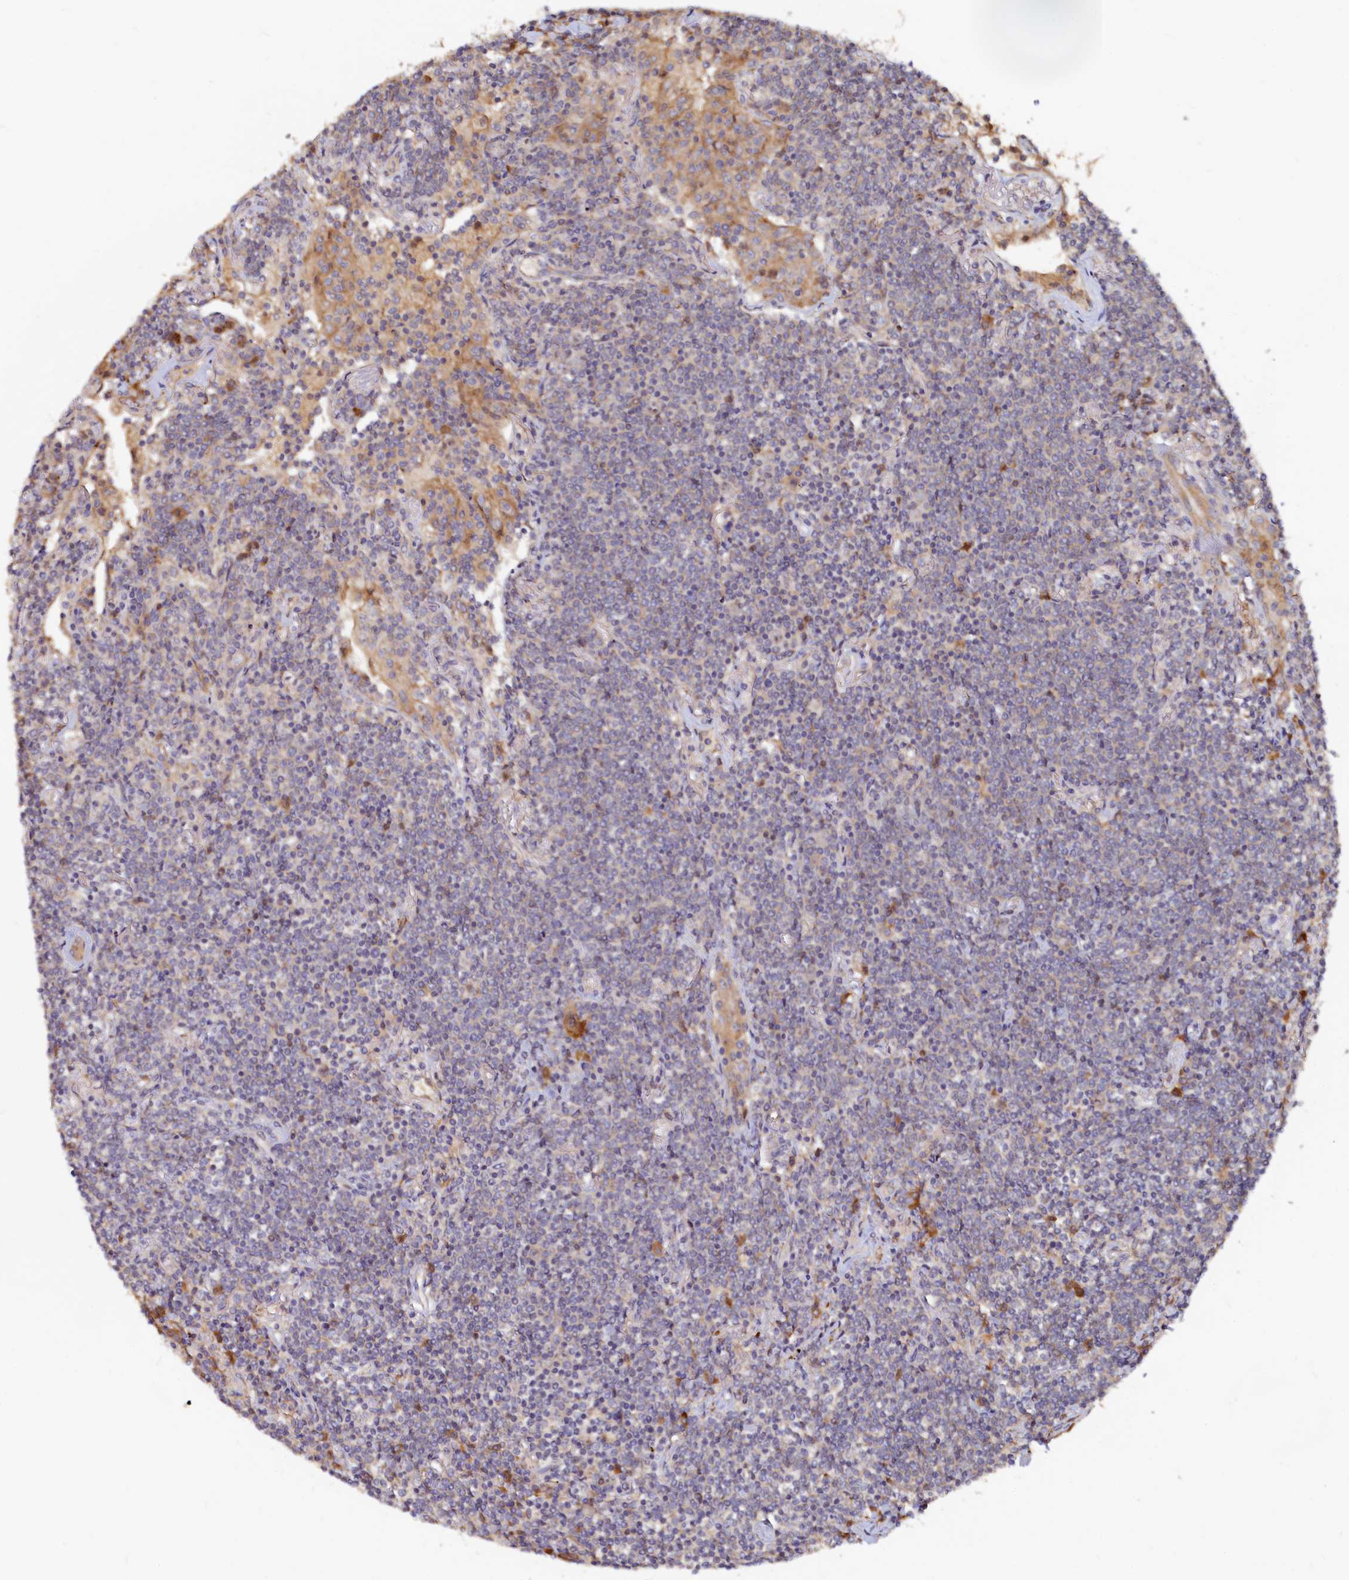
{"staining": {"intensity": "negative", "quantity": "none", "location": "none"}, "tissue": "lymphoma", "cell_type": "Tumor cells", "image_type": "cancer", "snomed": [{"axis": "morphology", "description": "Malignant lymphoma, non-Hodgkin's type, Low grade"}, {"axis": "topography", "description": "Lung"}], "caption": "Image shows no protein expression in tumor cells of low-grade malignant lymphoma, non-Hodgkin's type tissue. The staining is performed using DAB brown chromogen with nuclei counter-stained in using hematoxylin.", "gene": "RGS7BP", "patient": {"sex": "female", "age": 71}}